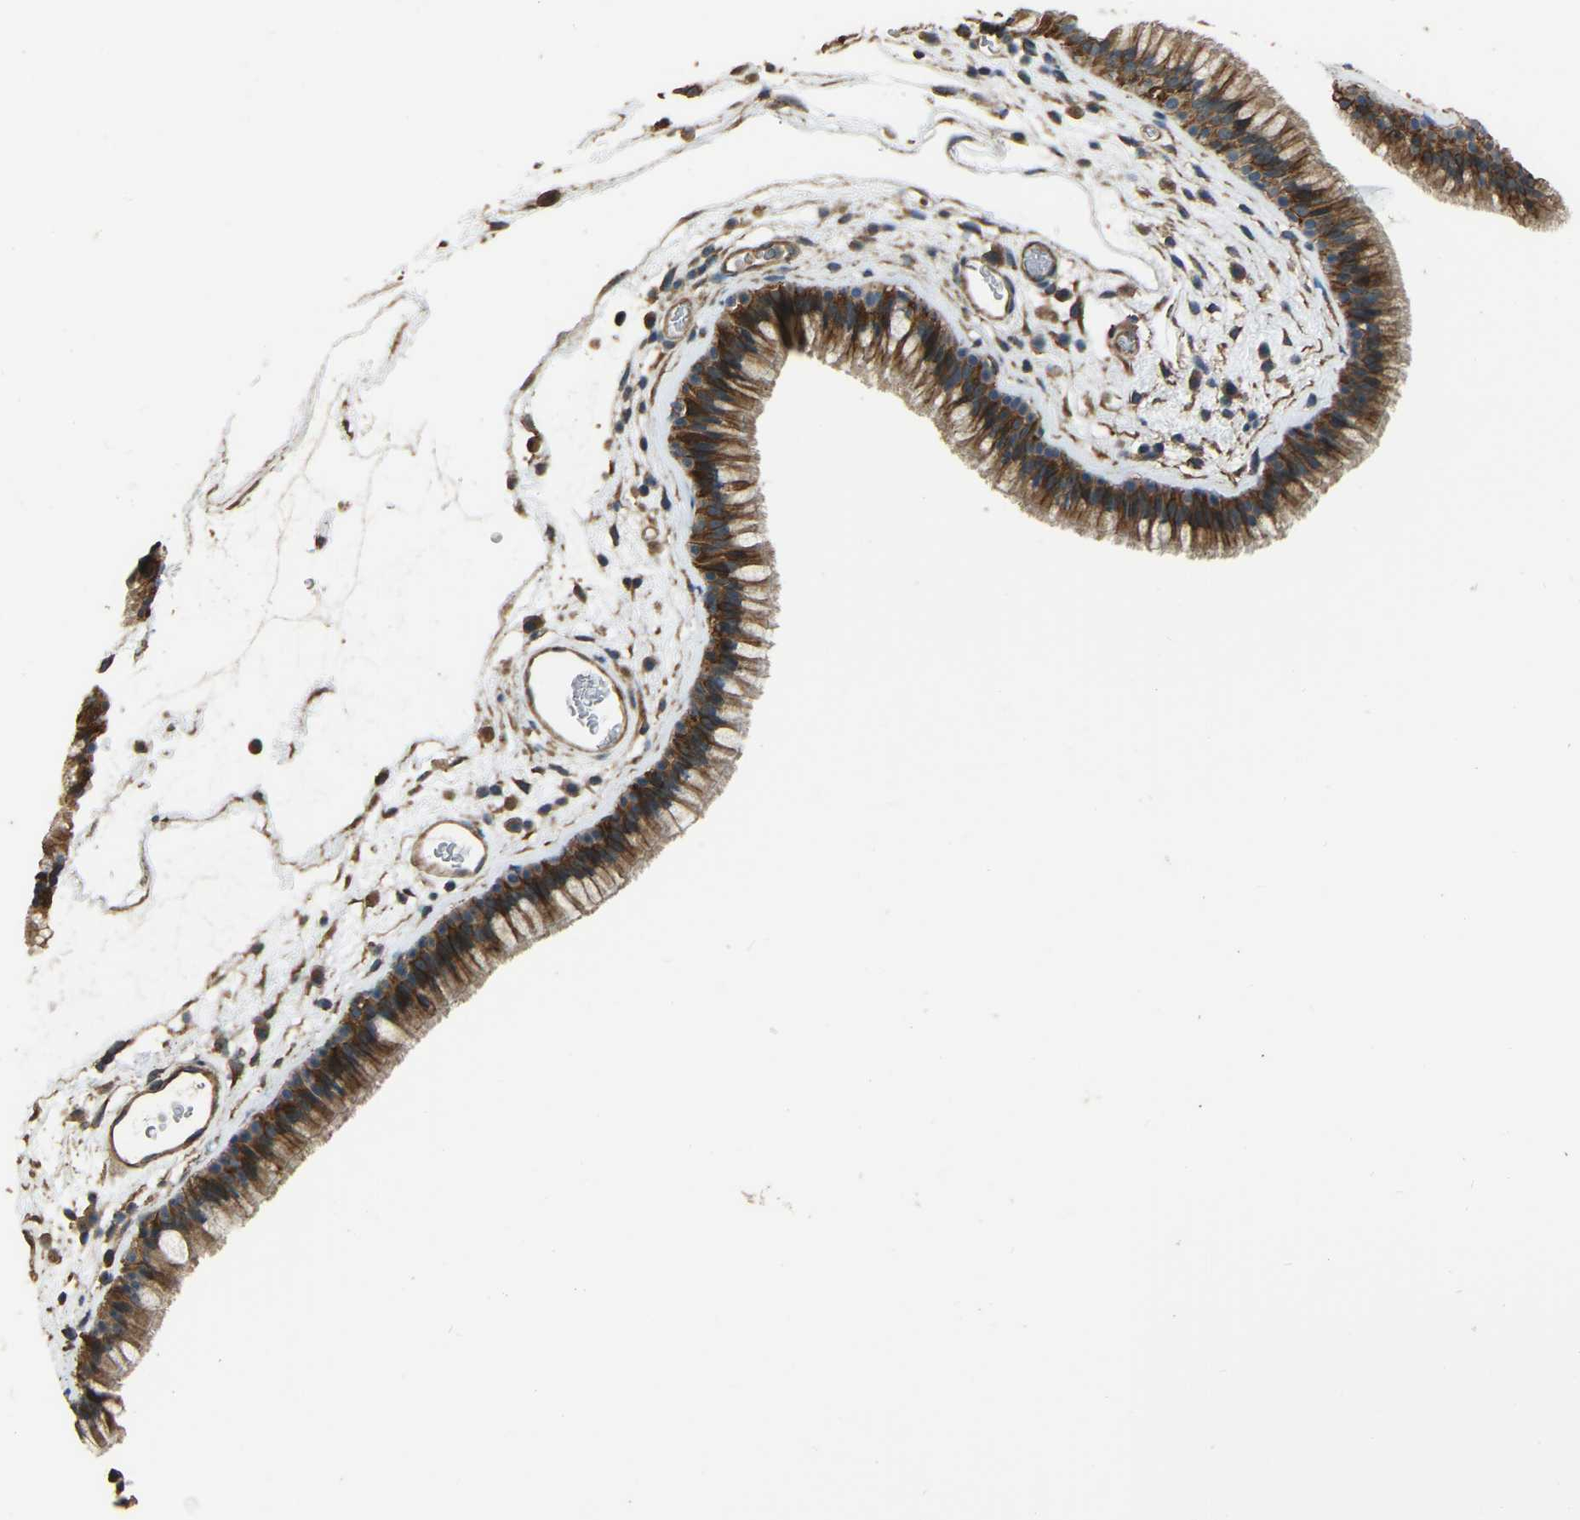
{"staining": {"intensity": "moderate", "quantity": ">75%", "location": "cytoplasmic/membranous"}, "tissue": "nasopharynx", "cell_type": "Respiratory epithelial cells", "image_type": "normal", "snomed": [{"axis": "morphology", "description": "Normal tissue, NOS"}, {"axis": "morphology", "description": "Inflammation, NOS"}, {"axis": "topography", "description": "Nasopharynx"}], "caption": "A brown stain labels moderate cytoplasmic/membranous positivity of a protein in respiratory epithelial cells of benign nasopharynx. (DAB (3,3'-diaminobenzidine) IHC, brown staining for protein, blue staining for nuclei).", "gene": "SLC4A2", "patient": {"sex": "male", "age": 48}}